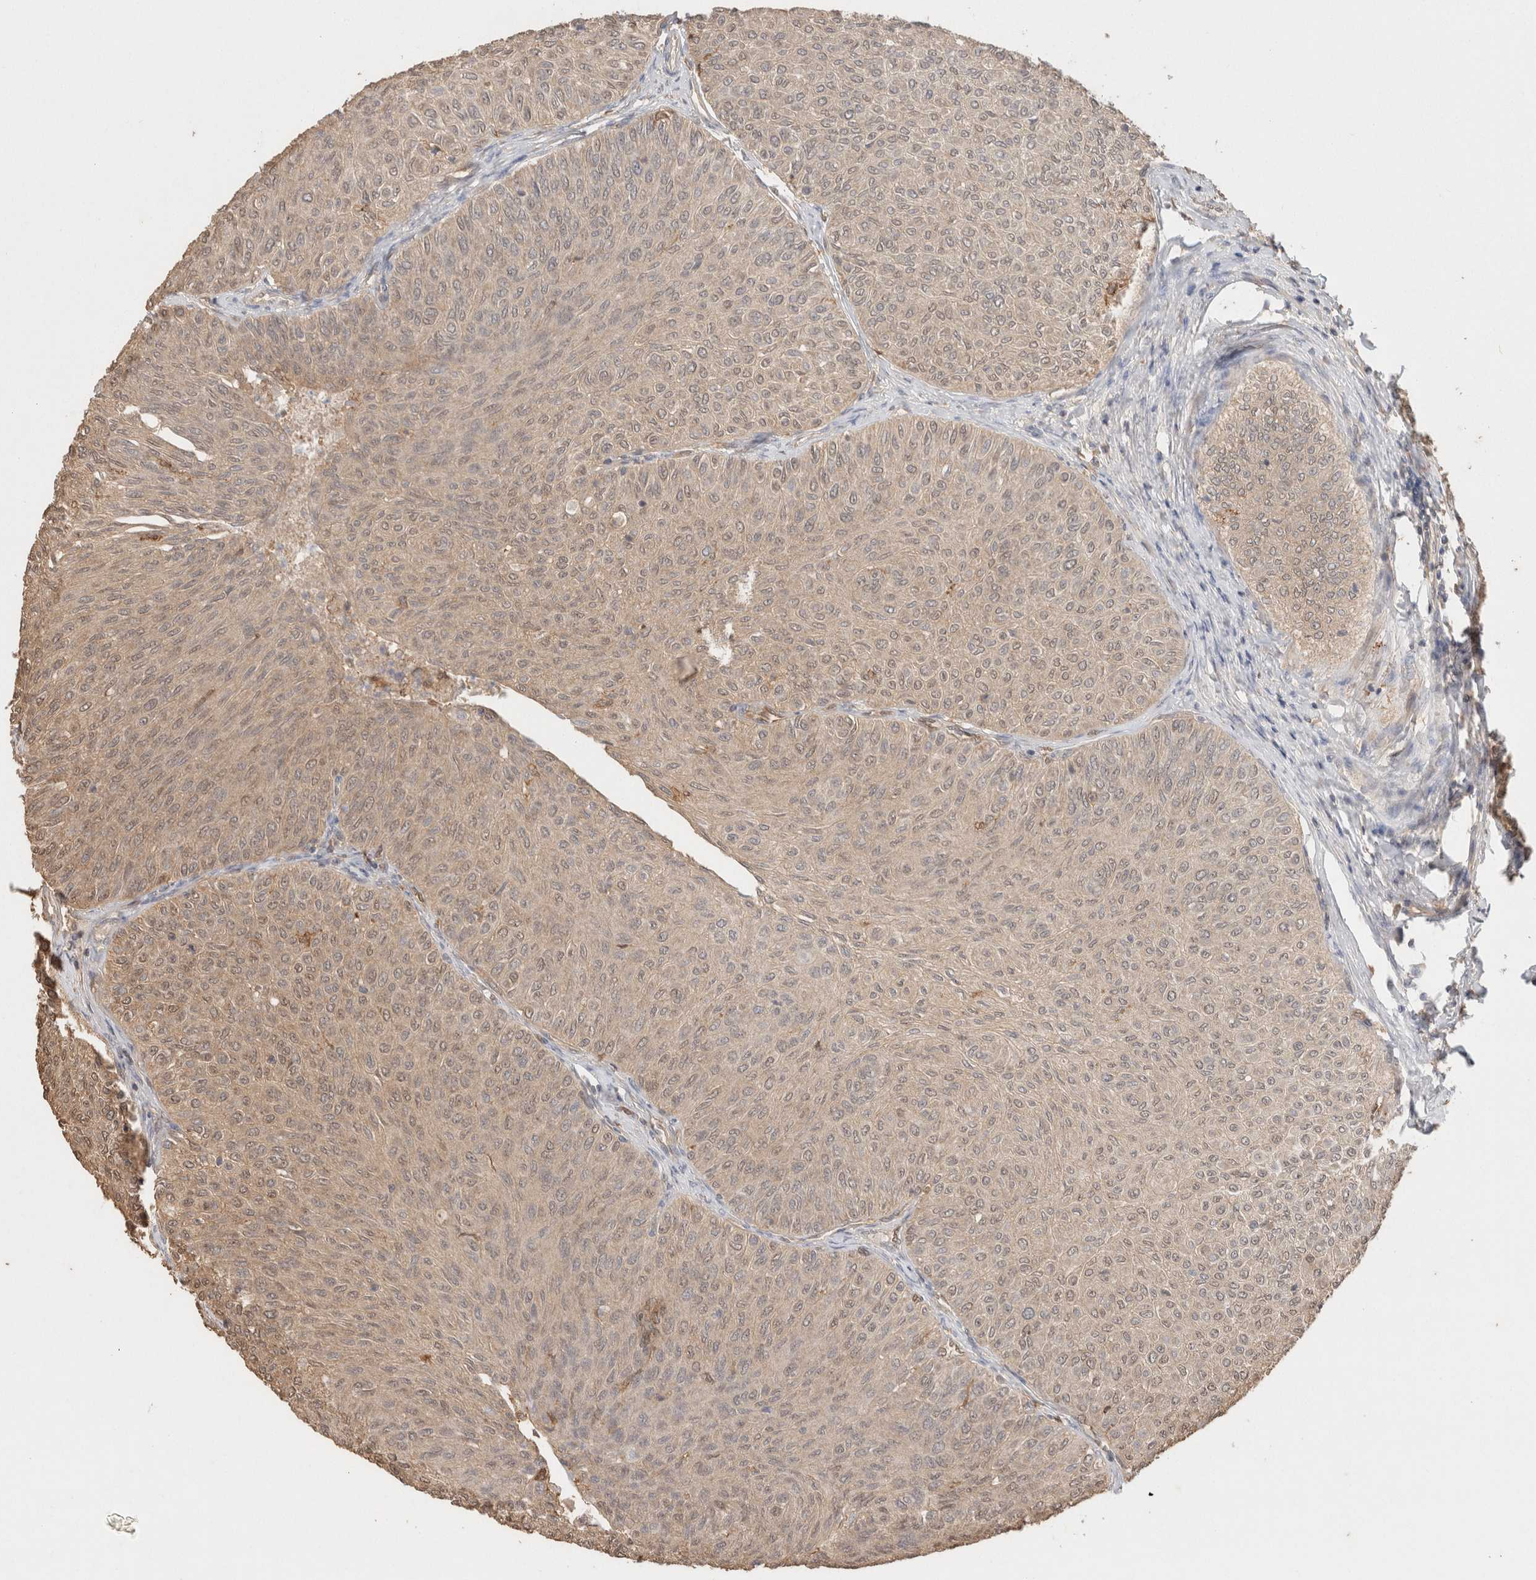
{"staining": {"intensity": "weak", "quantity": ">75%", "location": "cytoplasmic/membranous,nuclear"}, "tissue": "urothelial cancer", "cell_type": "Tumor cells", "image_type": "cancer", "snomed": [{"axis": "morphology", "description": "Urothelial carcinoma, Low grade"}, {"axis": "topography", "description": "Urinary bladder"}], "caption": "Protein analysis of urothelial cancer tissue demonstrates weak cytoplasmic/membranous and nuclear expression in about >75% of tumor cells.", "gene": "YWHAH", "patient": {"sex": "male", "age": 78}}